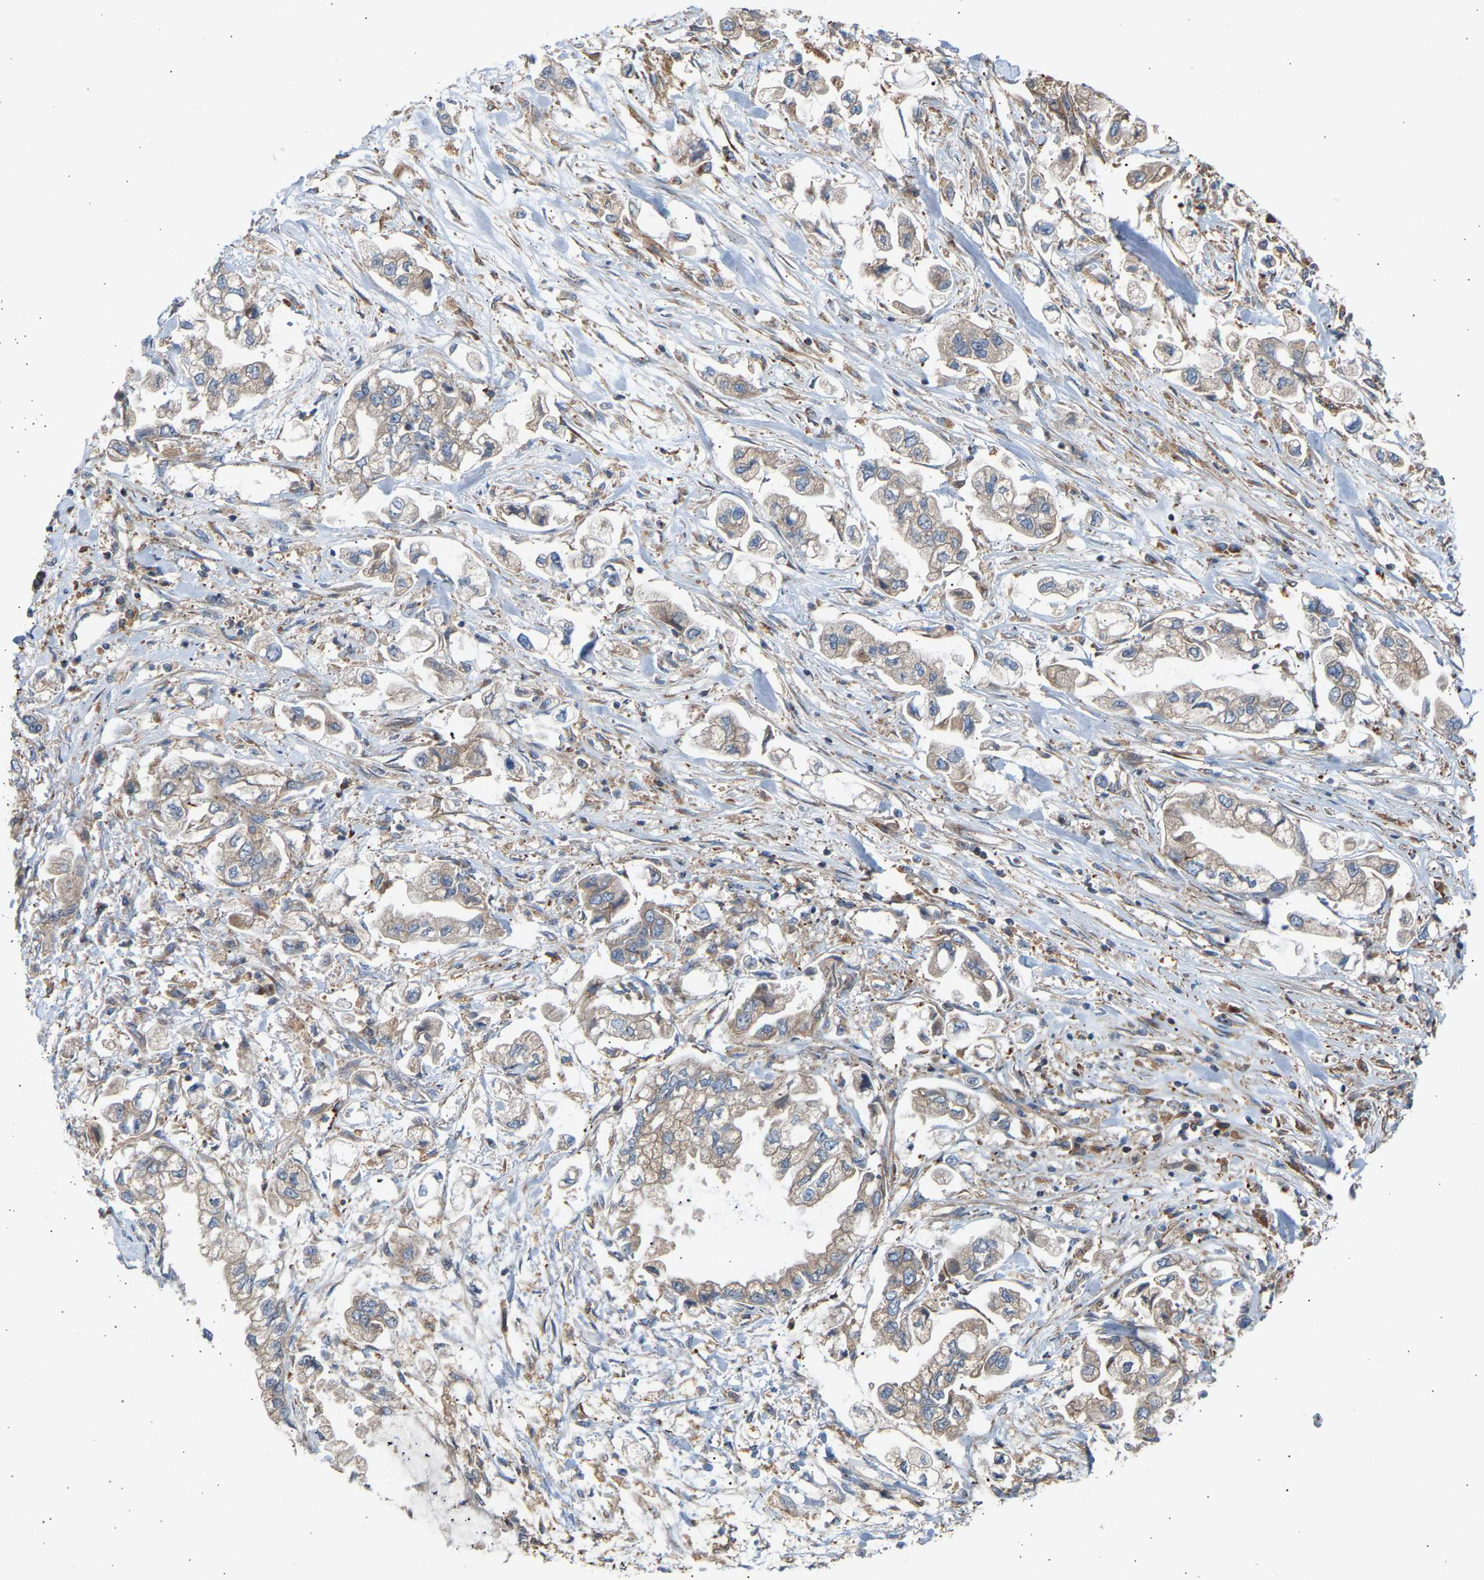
{"staining": {"intensity": "negative", "quantity": "none", "location": "none"}, "tissue": "stomach cancer", "cell_type": "Tumor cells", "image_type": "cancer", "snomed": [{"axis": "morphology", "description": "Normal tissue, NOS"}, {"axis": "morphology", "description": "Adenocarcinoma, NOS"}, {"axis": "topography", "description": "Stomach"}], "caption": "Immunohistochemistry image of neoplastic tissue: human stomach cancer stained with DAB (3,3'-diaminobenzidine) shows no significant protein staining in tumor cells. Brightfield microscopy of immunohistochemistry stained with DAB (brown) and hematoxylin (blue), captured at high magnification.", "gene": "GCN1", "patient": {"sex": "male", "age": 62}}